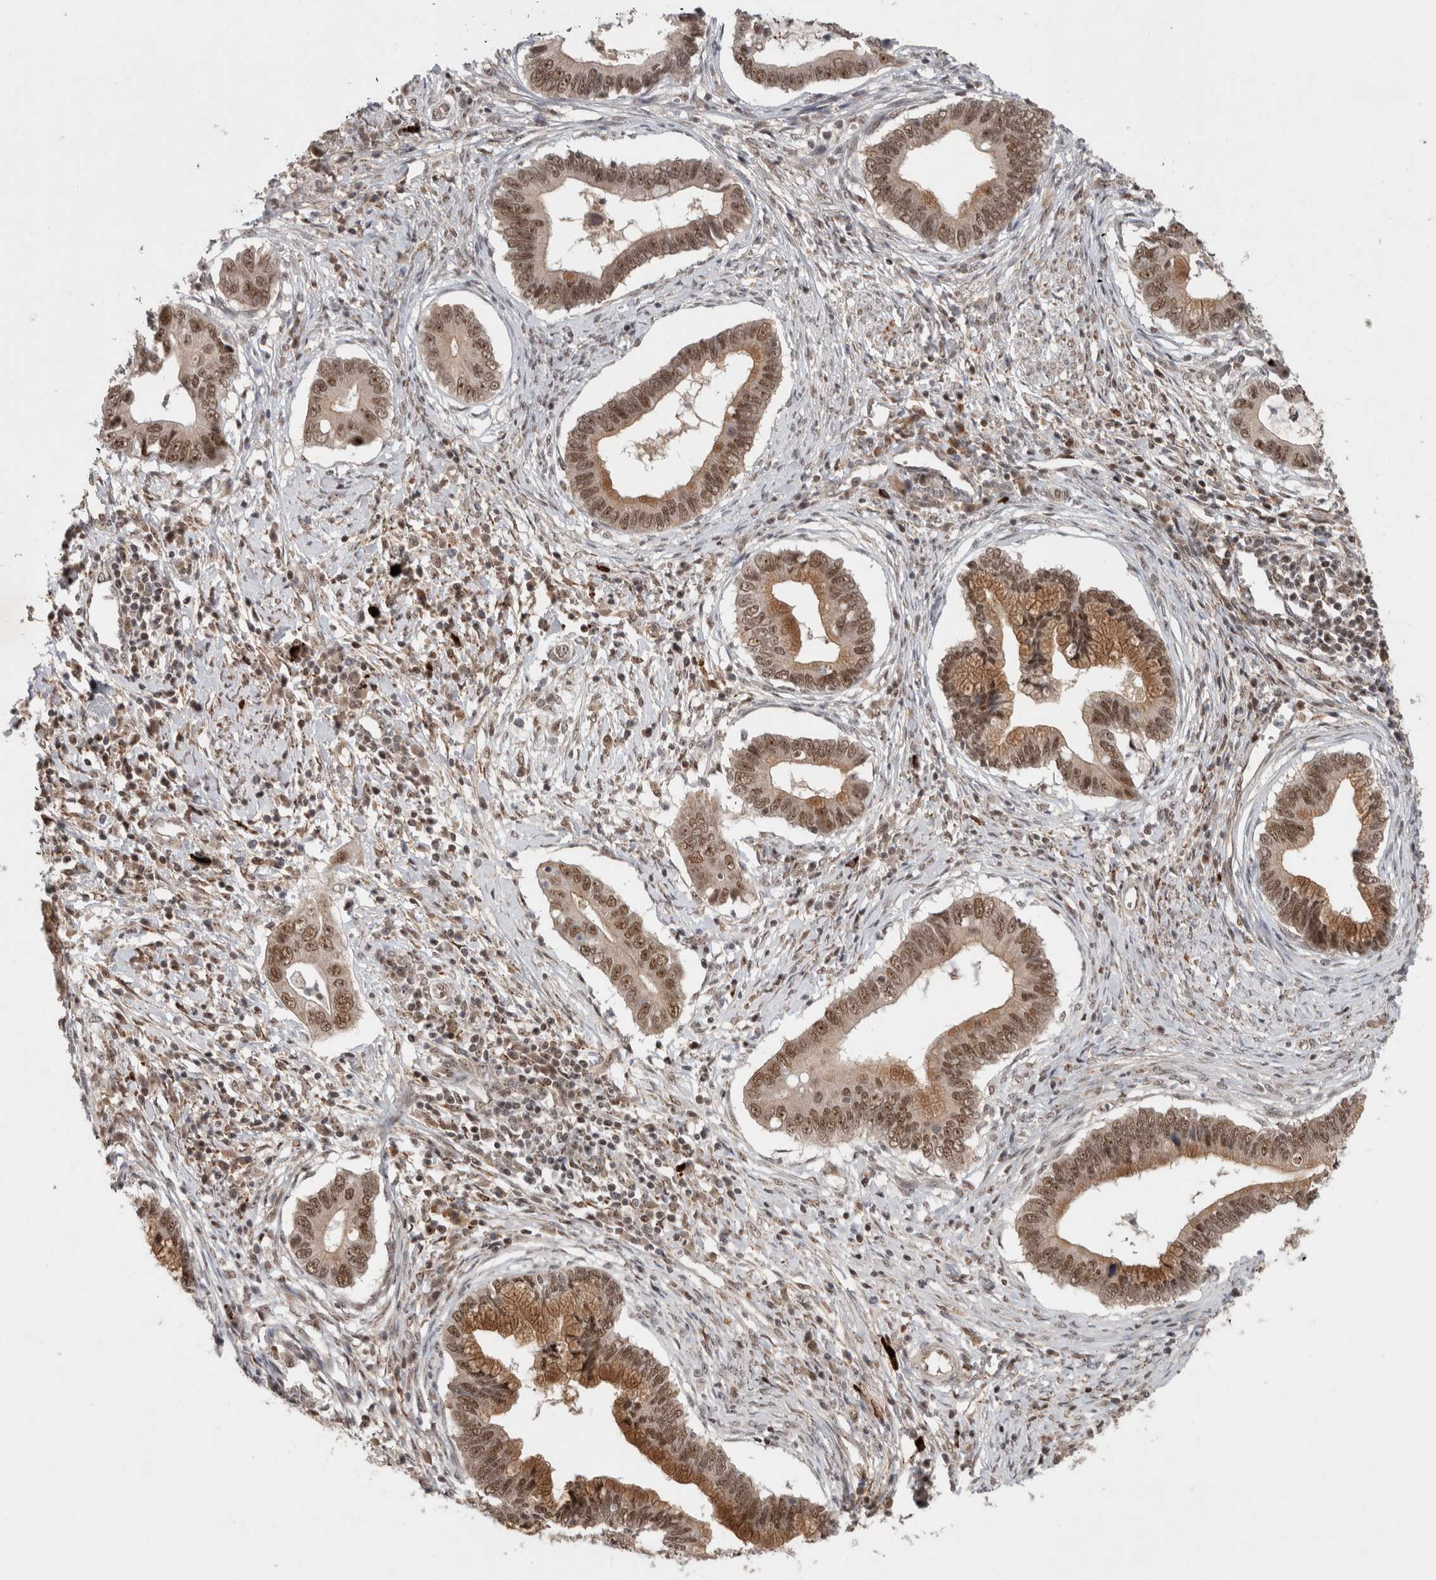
{"staining": {"intensity": "moderate", "quantity": ">75%", "location": "cytoplasmic/membranous,nuclear"}, "tissue": "cervical cancer", "cell_type": "Tumor cells", "image_type": "cancer", "snomed": [{"axis": "morphology", "description": "Adenocarcinoma, NOS"}, {"axis": "topography", "description": "Cervix"}], "caption": "Moderate cytoplasmic/membranous and nuclear expression is identified in approximately >75% of tumor cells in cervical cancer.", "gene": "MPHOSPH6", "patient": {"sex": "female", "age": 44}}